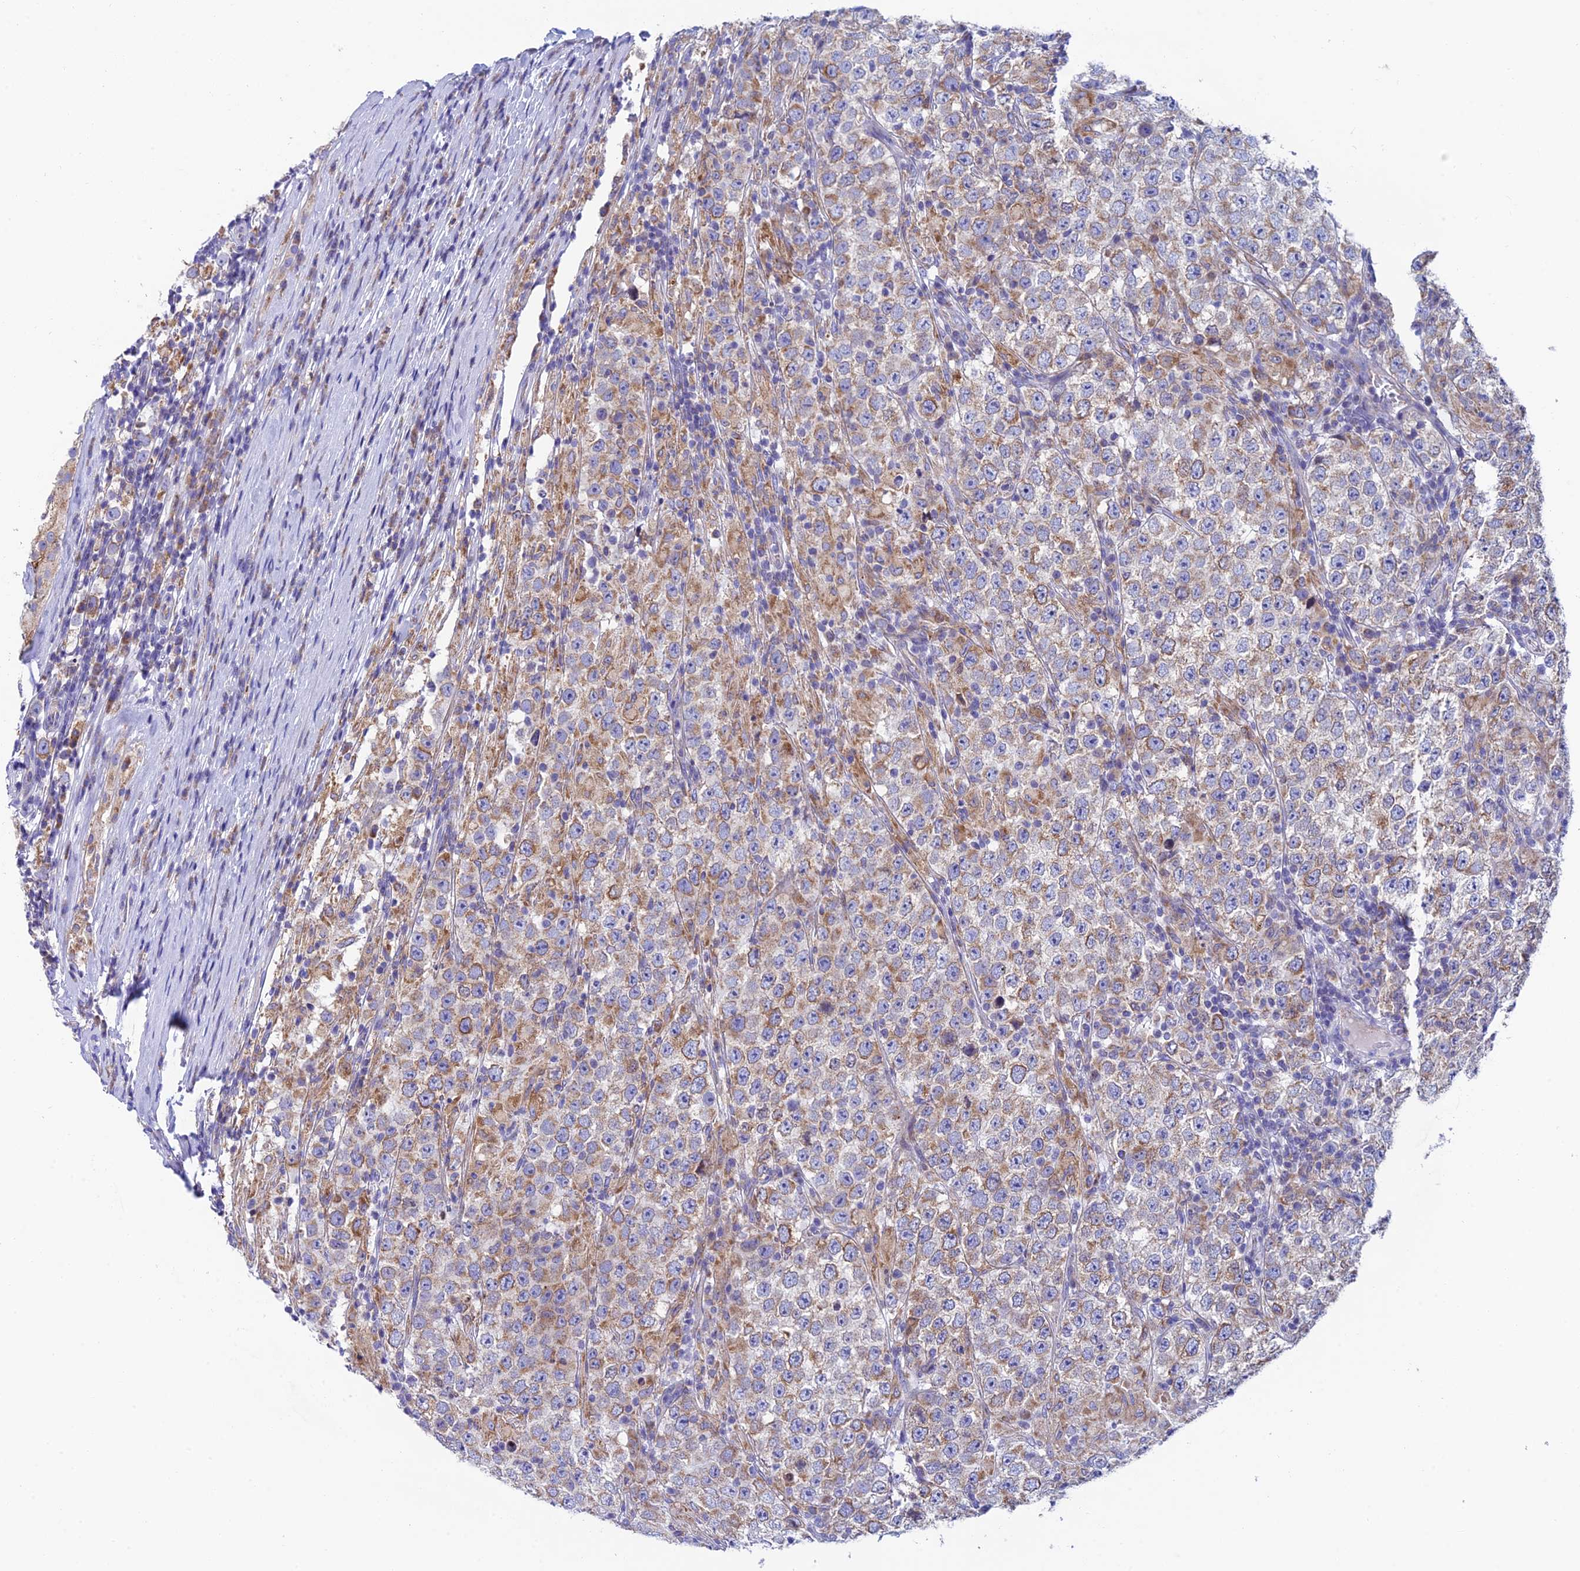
{"staining": {"intensity": "moderate", "quantity": ">75%", "location": "cytoplasmic/membranous"}, "tissue": "testis cancer", "cell_type": "Tumor cells", "image_type": "cancer", "snomed": [{"axis": "morphology", "description": "Normal tissue, NOS"}, {"axis": "morphology", "description": "Urothelial carcinoma, High grade"}, {"axis": "morphology", "description": "Seminoma, NOS"}, {"axis": "morphology", "description": "Carcinoma, Embryonal, NOS"}, {"axis": "topography", "description": "Urinary bladder"}, {"axis": "topography", "description": "Testis"}], "caption": "Human testis seminoma stained for a protein (brown) demonstrates moderate cytoplasmic/membranous positive positivity in about >75% of tumor cells.", "gene": "REEP4", "patient": {"sex": "male", "age": 41}}